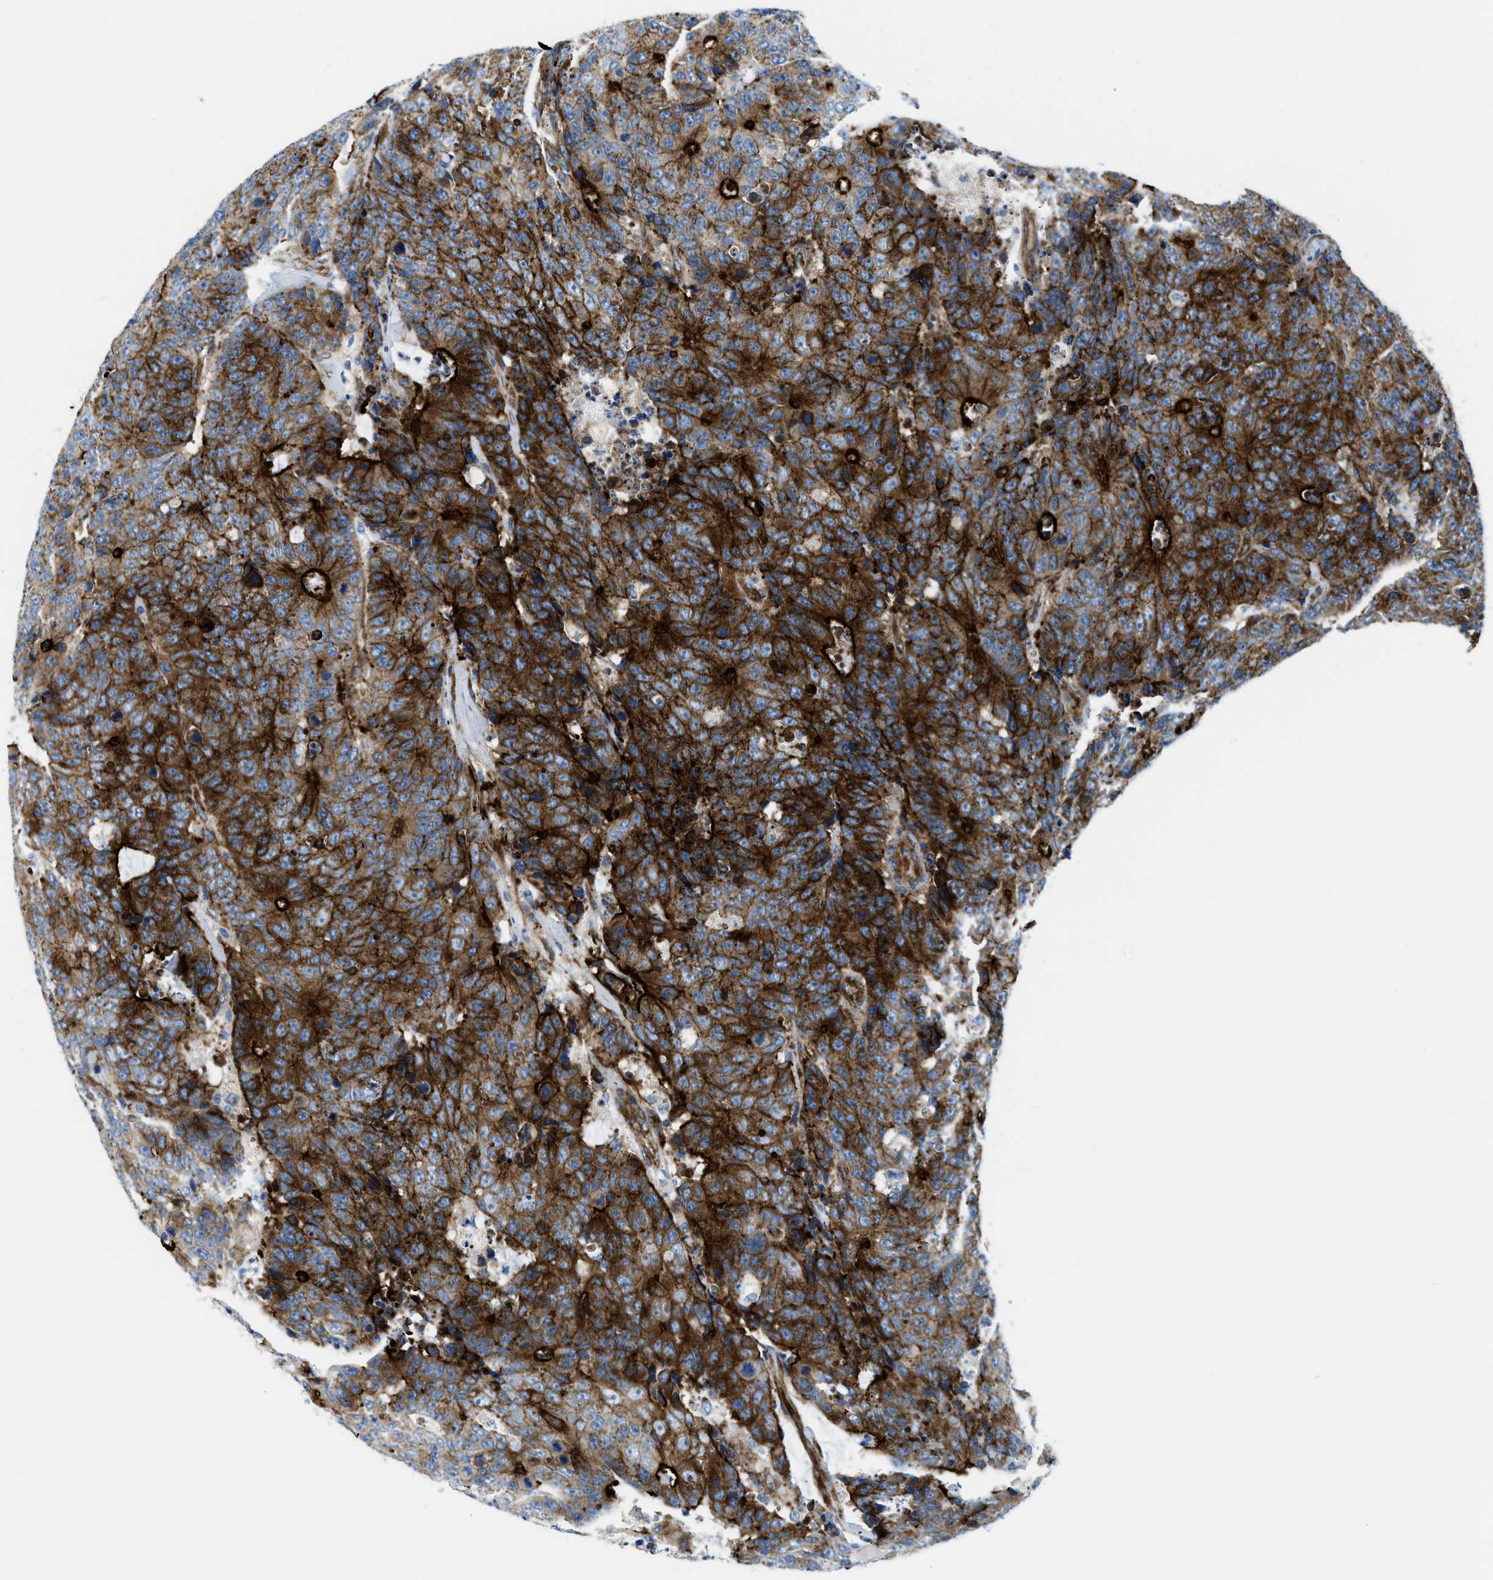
{"staining": {"intensity": "strong", "quantity": ">75%", "location": "cytoplasmic/membranous"}, "tissue": "colorectal cancer", "cell_type": "Tumor cells", "image_type": "cancer", "snomed": [{"axis": "morphology", "description": "Adenocarcinoma, NOS"}, {"axis": "topography", "description": "Colon"}], "caption": "This is an image of immunohistochemistry staining of colorectal cancer (adenocarcinoma), which shows strong positivity in the cytoplasmic/membranous of tumor cells.", "gene": "CUTA", "patient": {"sex": "female", "age": 86}}